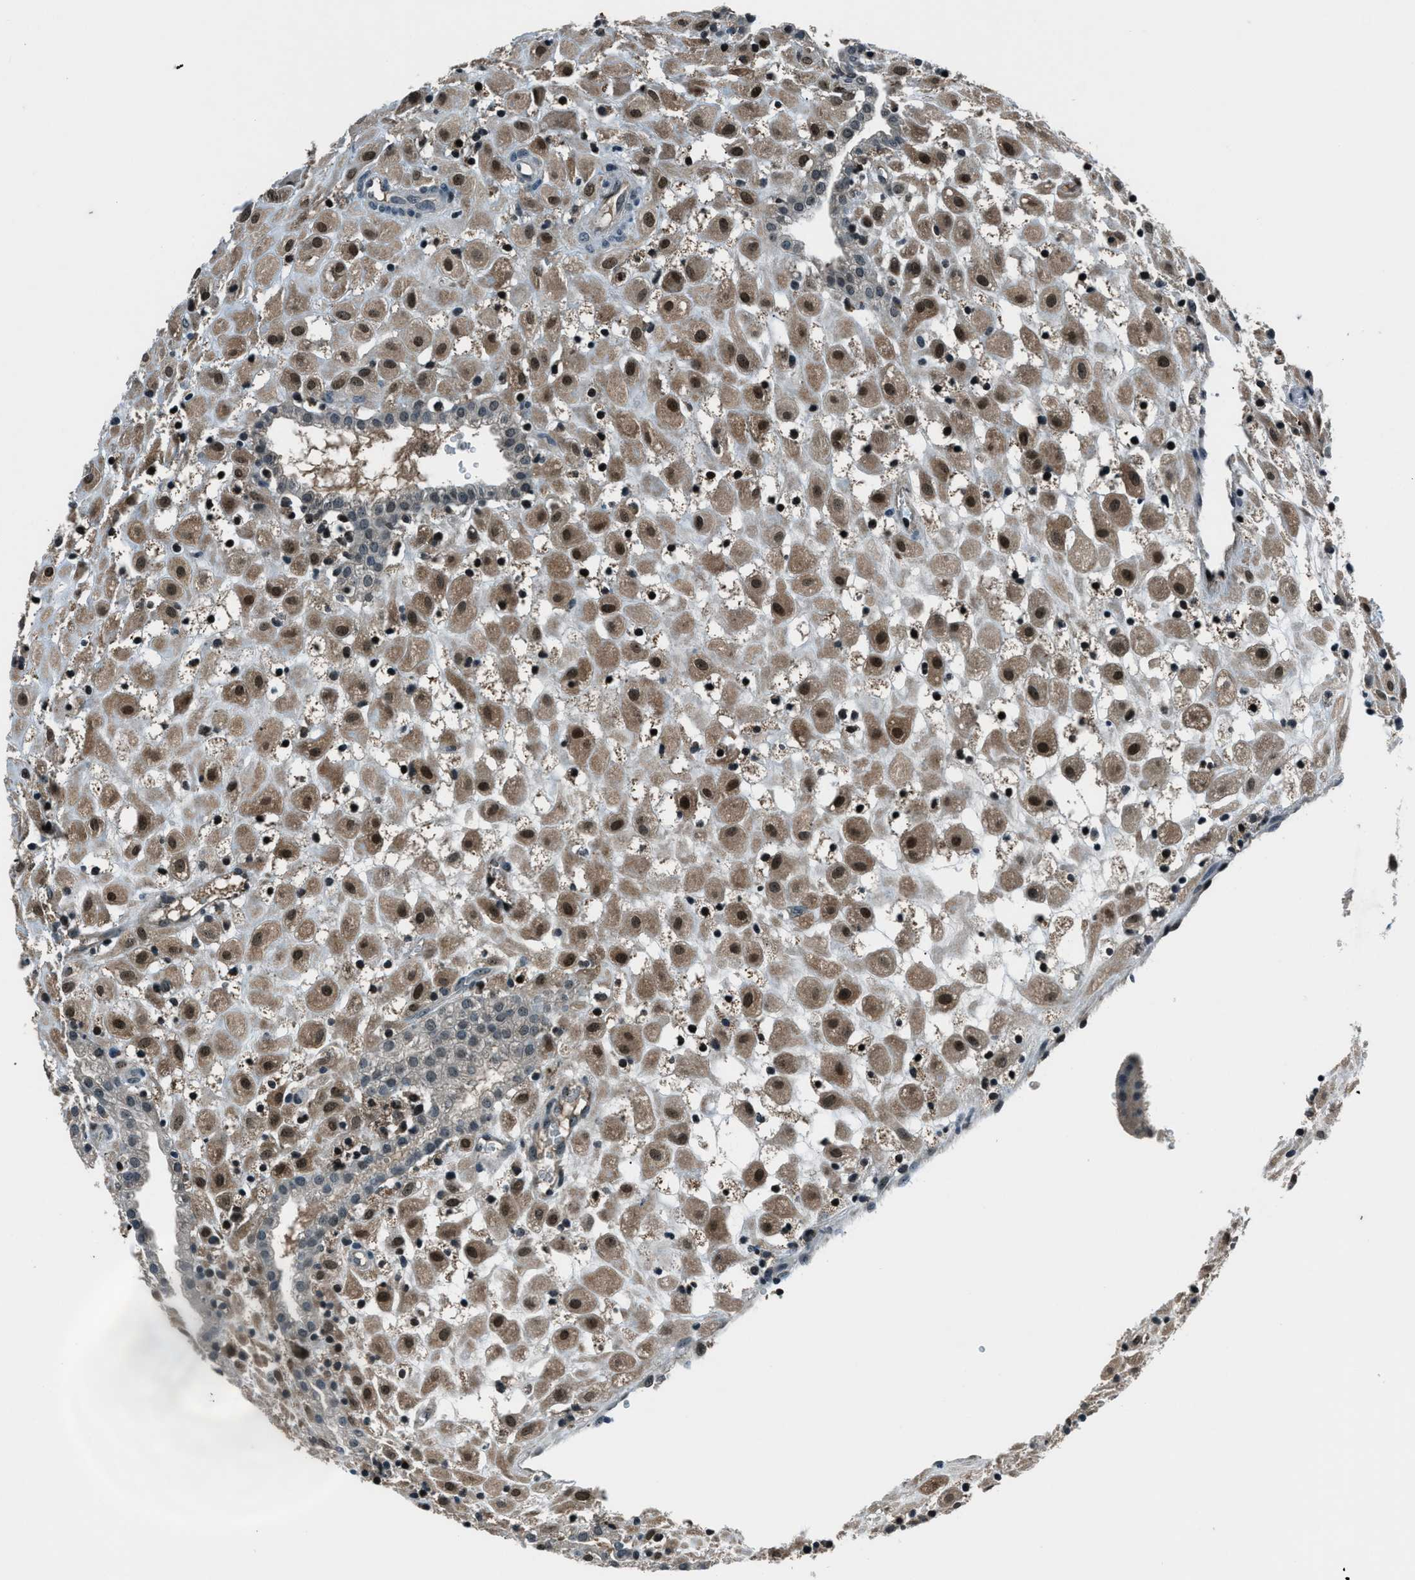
{"staining": {"intensity": "moderate", "quantity": ">75%", "location": "cytoplasmic/membranous,nuclear"}, "tissue": "placenta", "cell_type": "Decidual cells", "image_type": "normal", "snomed": [{"axis": "morphology", "description": "Normal tissue, NOS"}, {"axis": "topography", "description": "Placenta"}], "caption": "Immunohistochemistry (IHC) of normal placenta shows medium levels of moderate cytoplasmic/membranous,nuclear positivity in about >75% of decidual cells.", "gene": "ACTL9", "patient": {"sex": "female", "age": 18}}